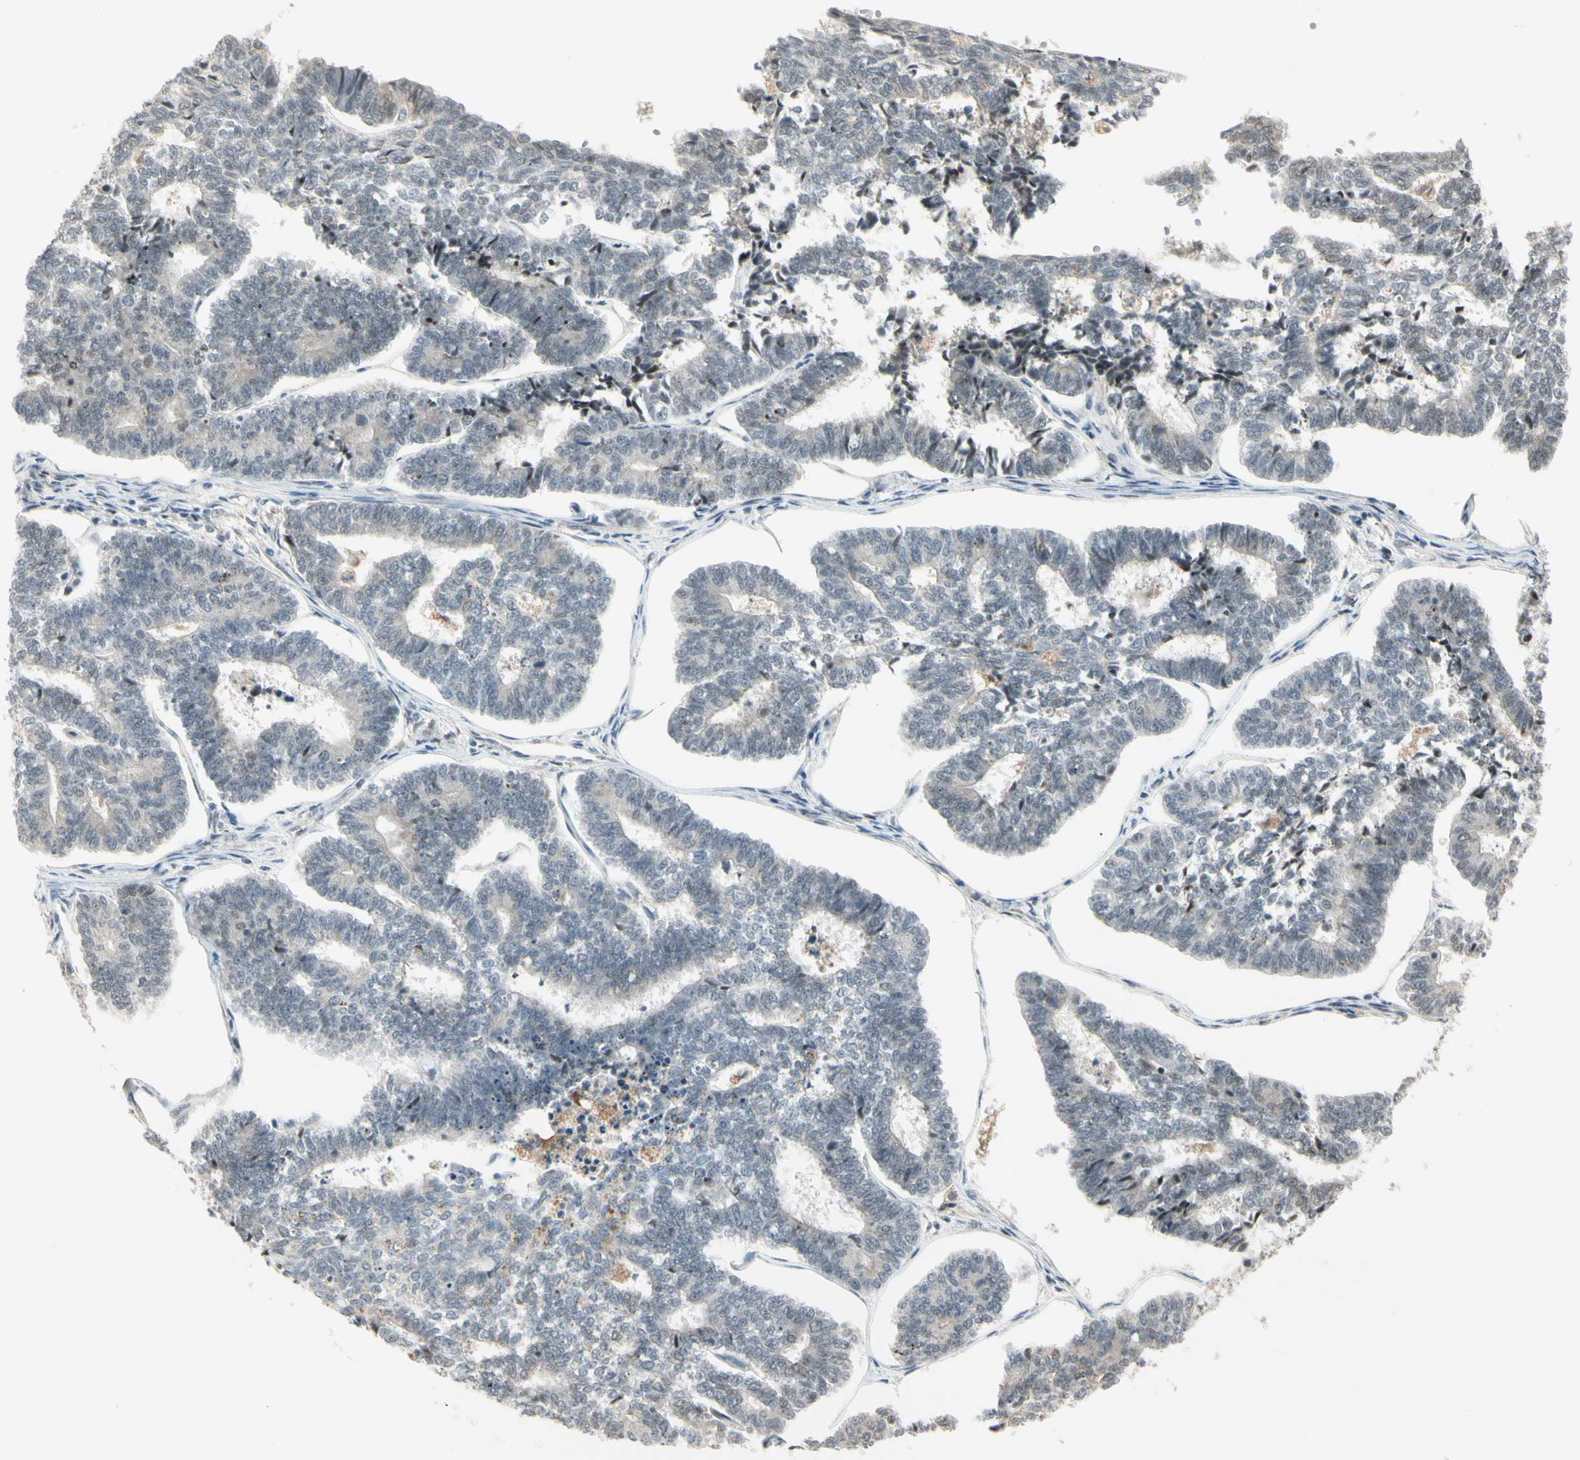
{"staining": {"intensity": "negative", "quantity": "none", "location": "none"}, "tissue": "endometrial cancer", "cell_type": "Tumor cells", "image_type": "cancer", "snomed": [{"axis": "morphology", "description": "Adenocarcinoma, NOS"}, {"axis": "topography", "description": "Endometrium"}], "caption": "Tumor cells show no significant positivity in endometrial cancer (adenocarcinoma).", "gene": "FNDC3B", "patient": {"sex": "female", "age": 70}}